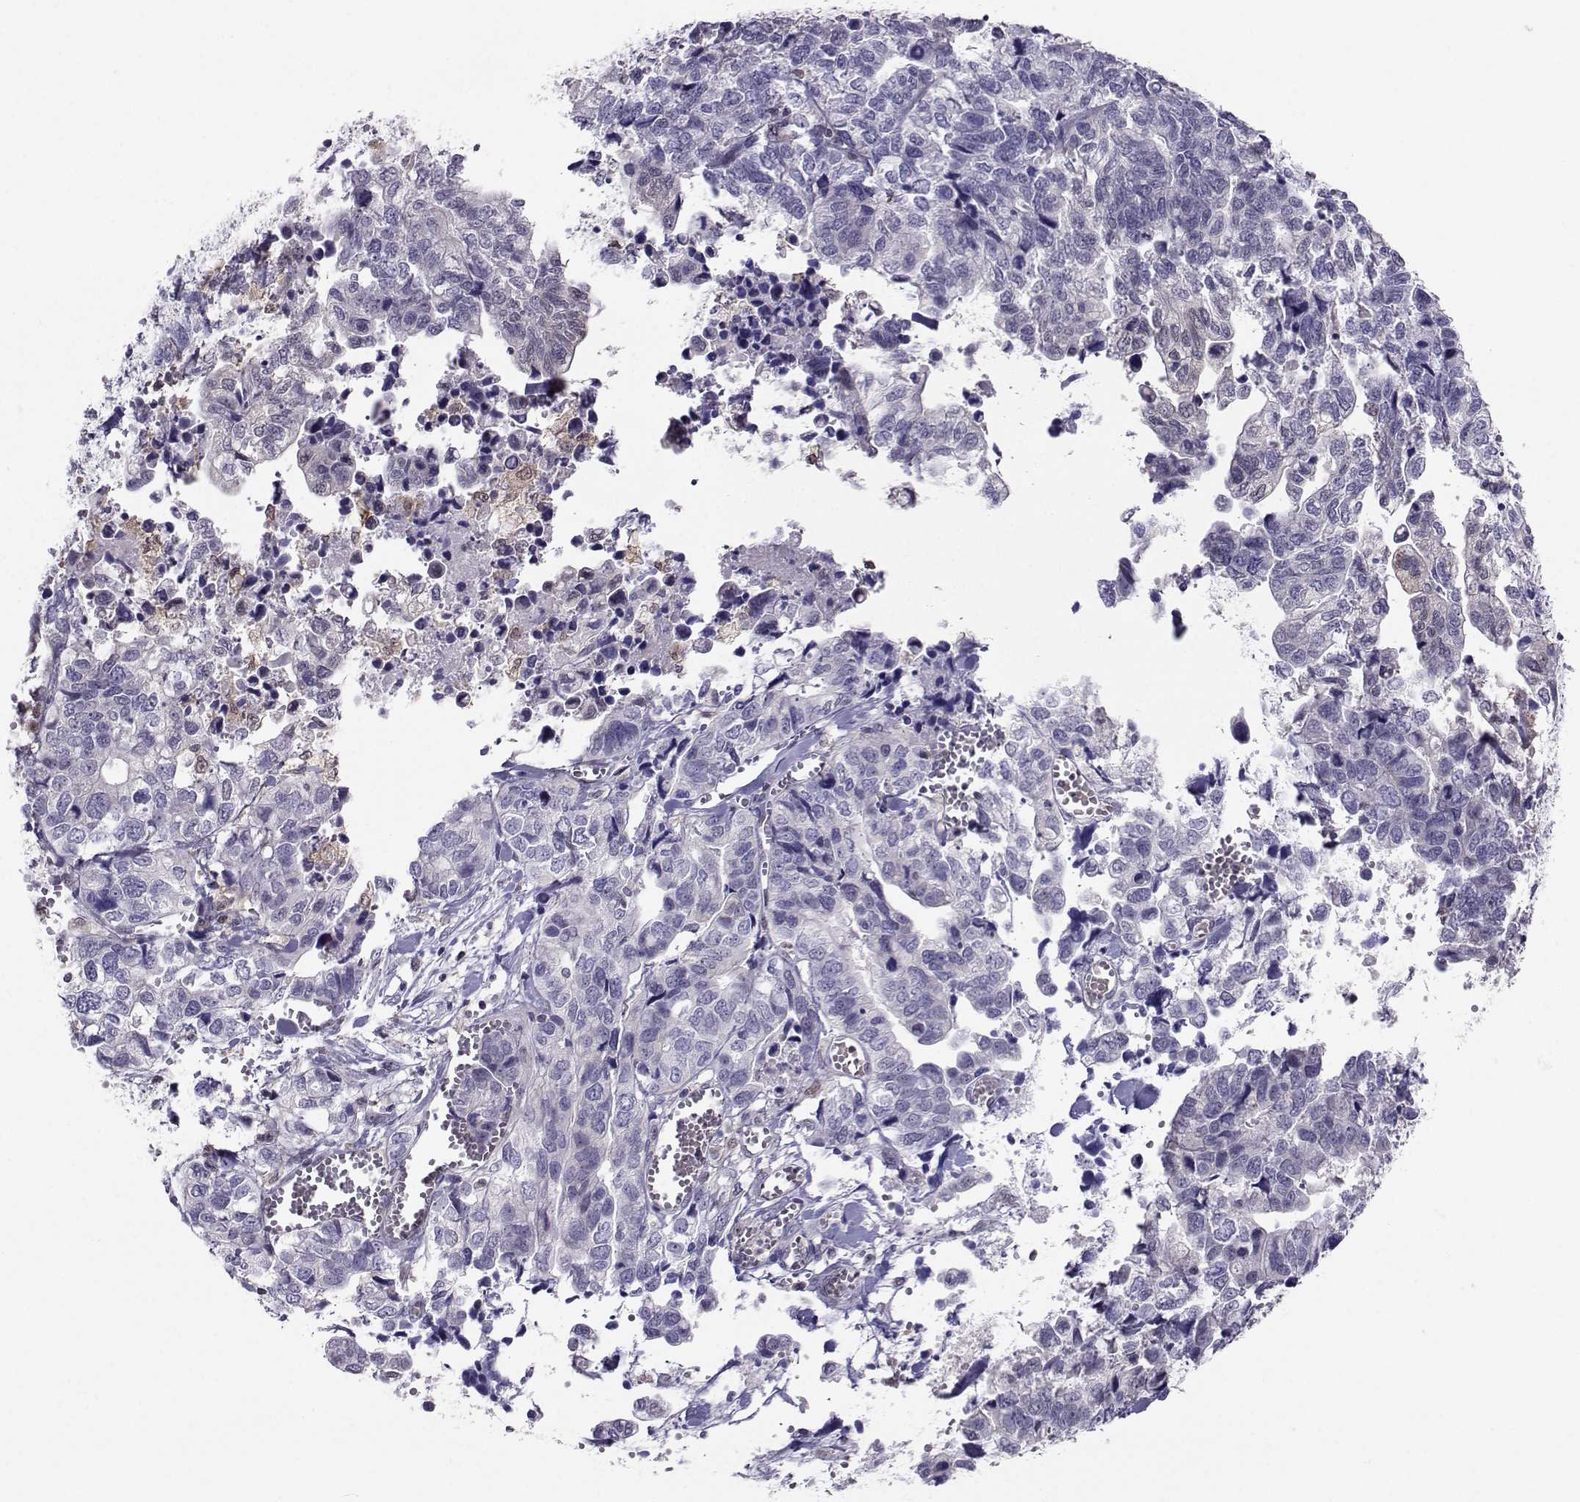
{"staining": {"intensity": "negative", "quantity": "none", "location": "none"}, "tissue": "stomach cancer", "cell_type": "Tumor cells", "image_type": "cancer", "snomed": [{"axis": "morphology", "description": "Adenocarcinoma, NOS"}, {"axis": "topography", "description": "Stomach, upper"}], "caption": "Immunohistochemistry (IHC) image of stomach cancer (adenocarcinoma) stained for a protein (brown), which exhibits no positivity in tumor cells.", "gene": "PGK1", "patient": {"sex": "female", "age": 67}}